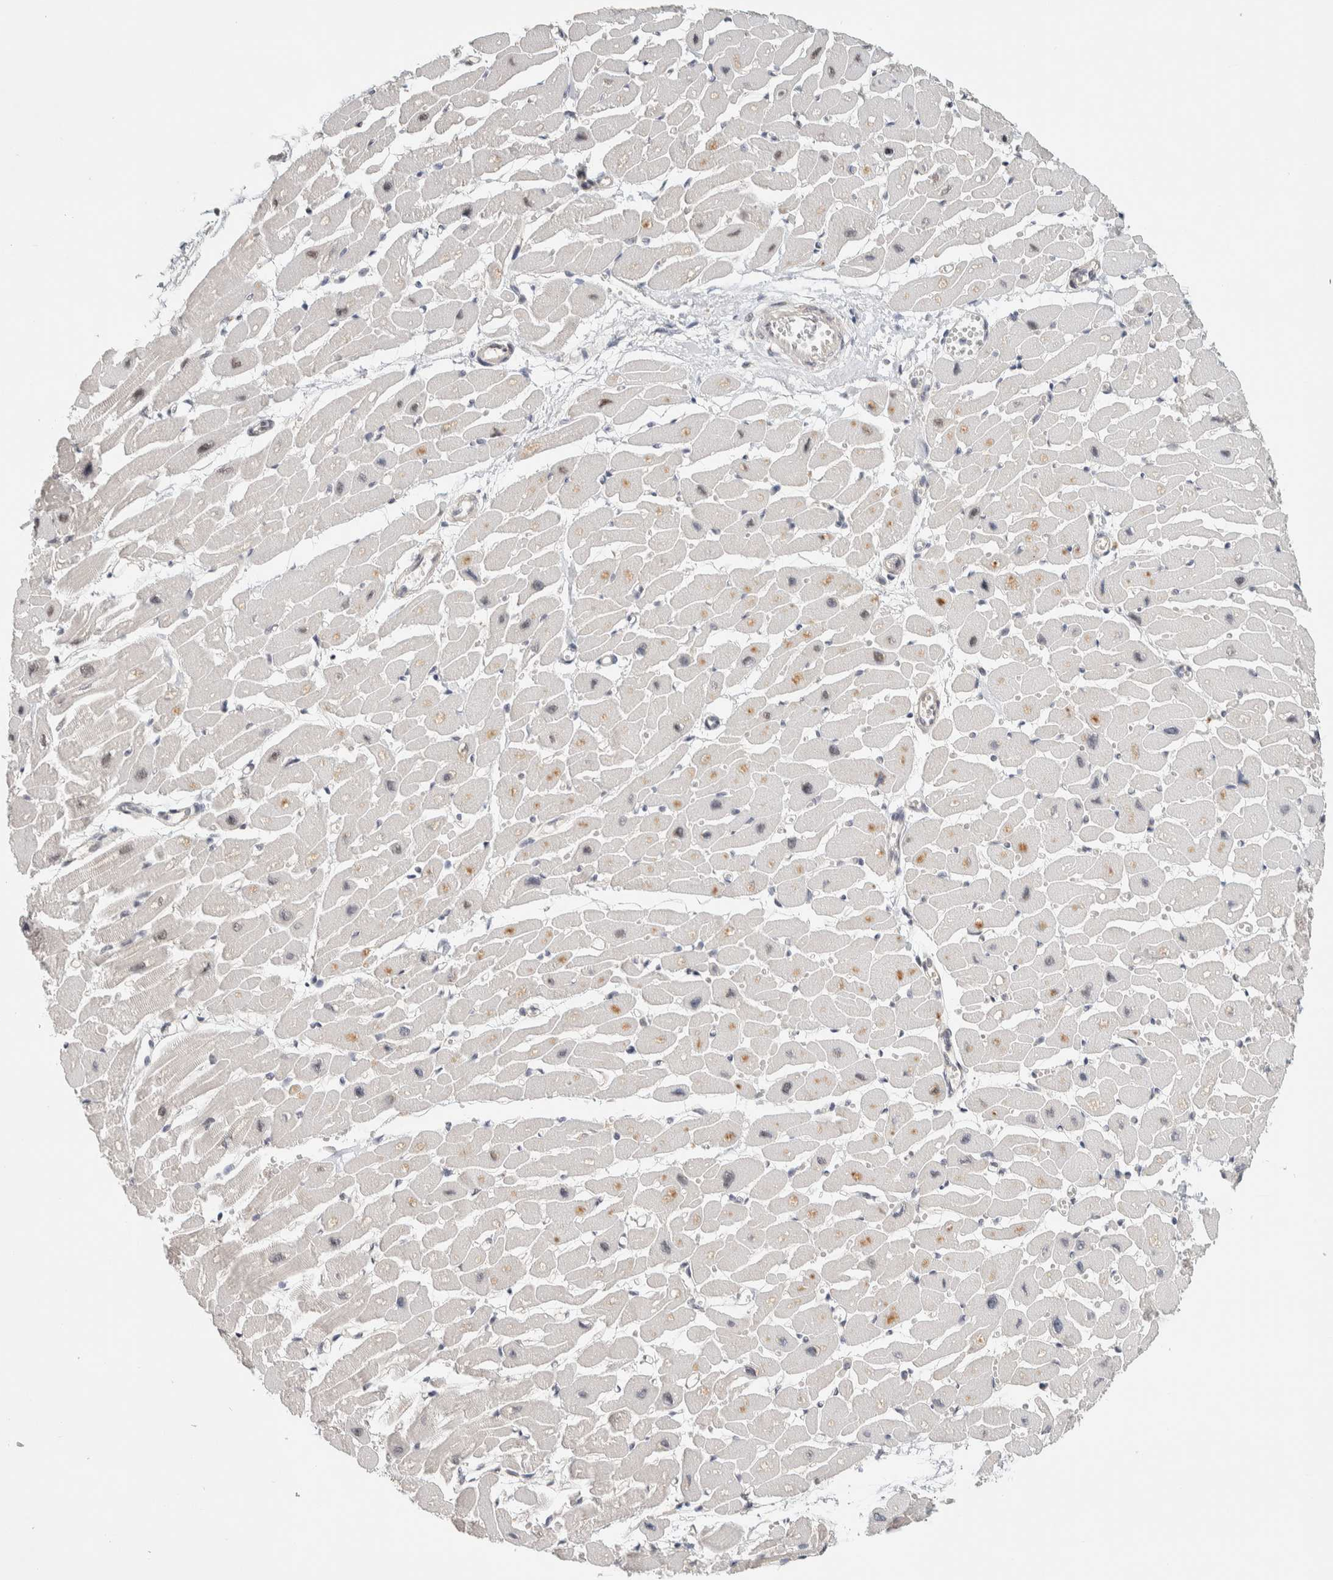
{"staining": {"intensity": "negative", "quantity": "none", "location": "none"}, "tissue": "heart muscle", "cell_type": "Cardiomyocytes", "image_type": "normal", "snomed": [{"axis": "morphology", "description": "Normal tissue, NOS"}, {"axis": "topography", "description": "Heart"}], "caption": "Cardiomyocytes are negative for protein expression in normal human heart muscle. (DAB (3,3'-diaminobenzidine) IHC visualized using brightfield microscopy, high magnification).", "gene": "PUS7", "patient": {"sex": "female", "age": 54}}